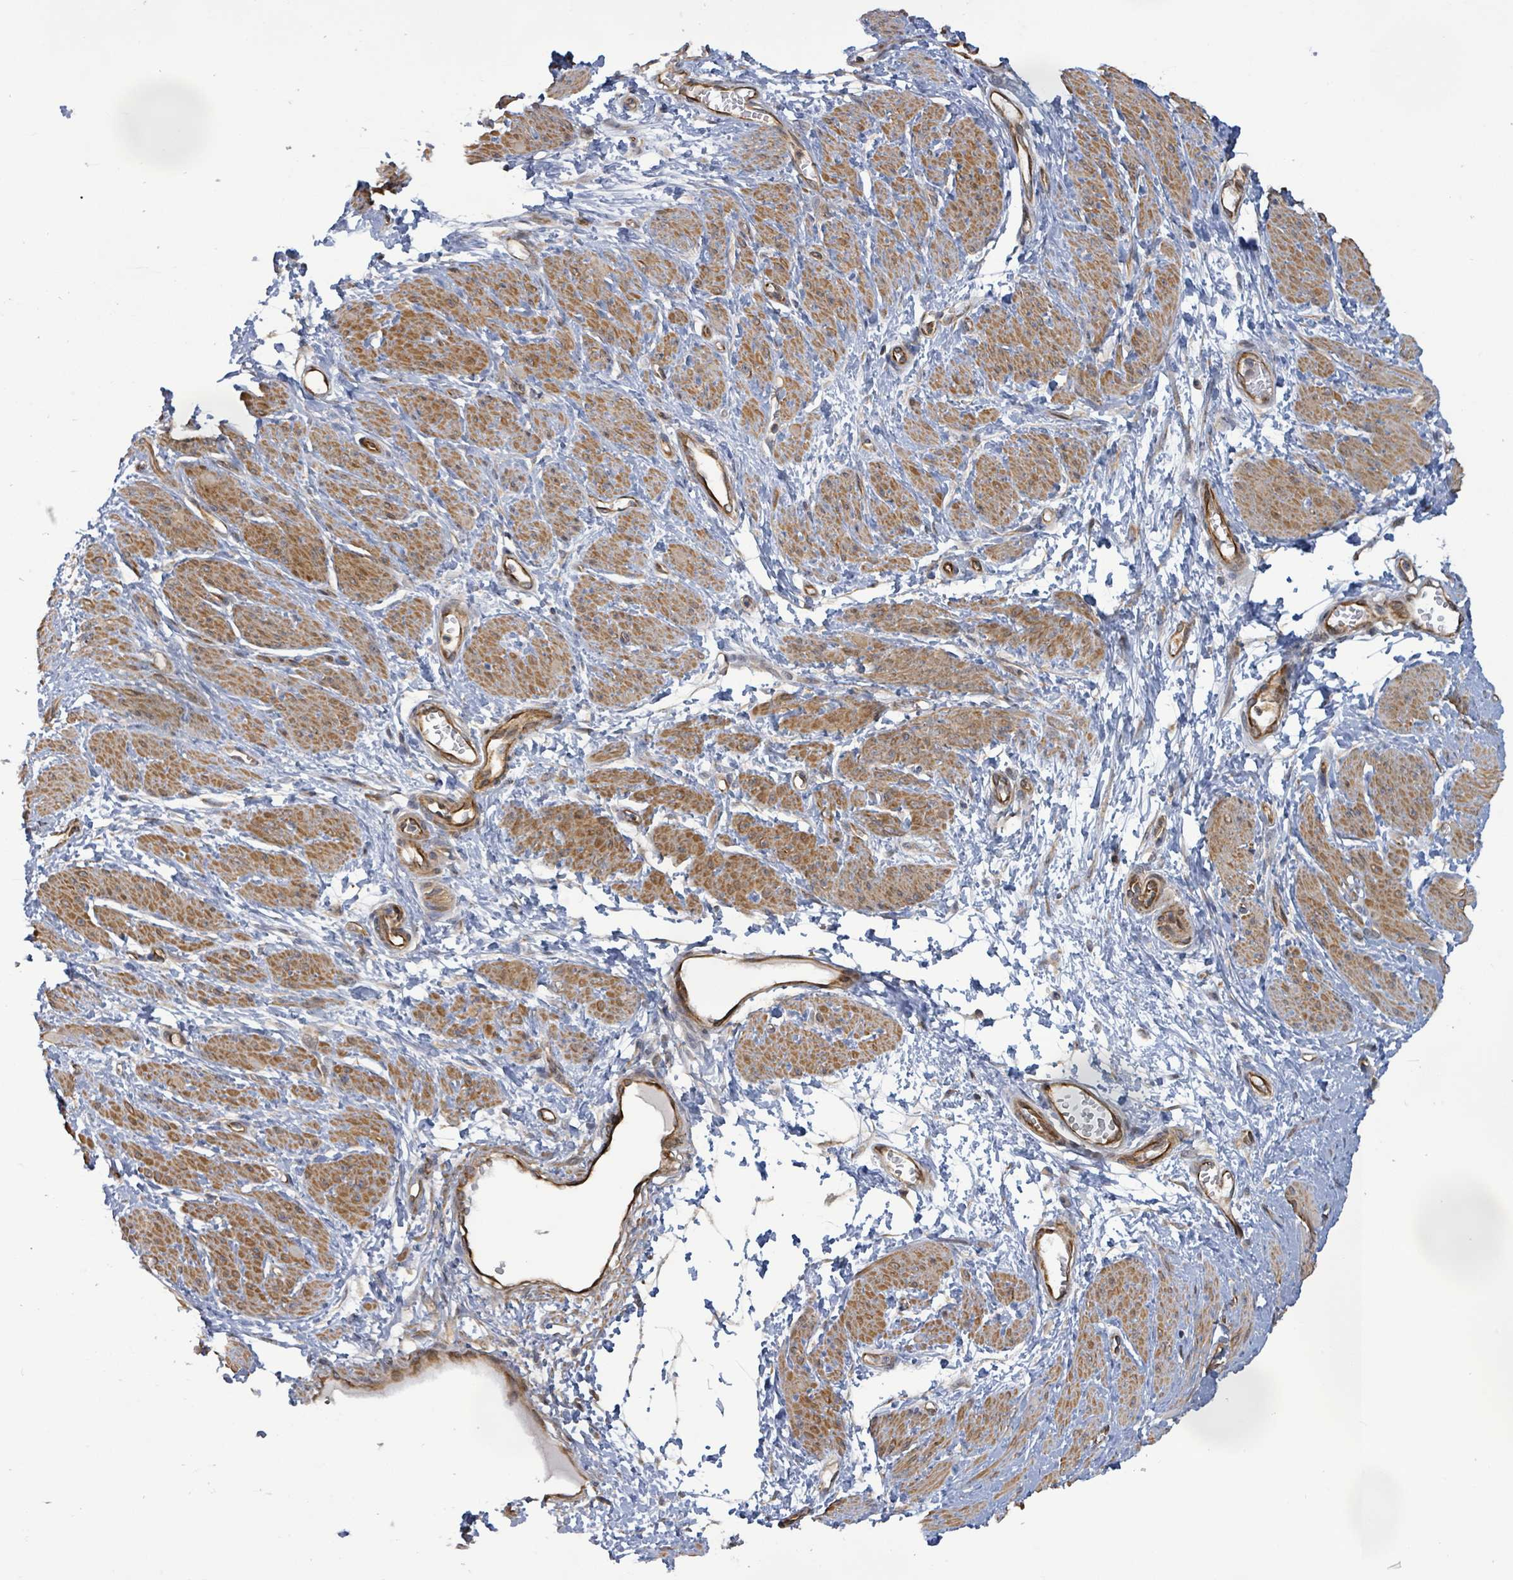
{"staining": {"intensity": "moderate", "quantity": "25%-75%", "location": "cytoplasmic/membranous"}, "tissue": "smooth muscle", "cell_type": "Smooth muscle cells", "image_type": "normal", "snomed": [{"axis": "morphology", "description": "Normal tissue, NOS"}, {"axis": "topography", "description": "Smooth muscle"}, {"axis": "topography", "description": "Uterus"}], "caption": "DAB (3,3'-diaminobenzidine) immunohistochemical staining of unremarkable smooth muscle shows moderate cytoplasmic/membranous protein positivity in approximately 25%-75% of smooth muscle cells. (DAB (3,3'-diaminobenzidine) IHC, brown staining for protein, blue staining for nuclei).", "gene": "KBTBD11", "patient": {"sex": "female", "age": 39}}